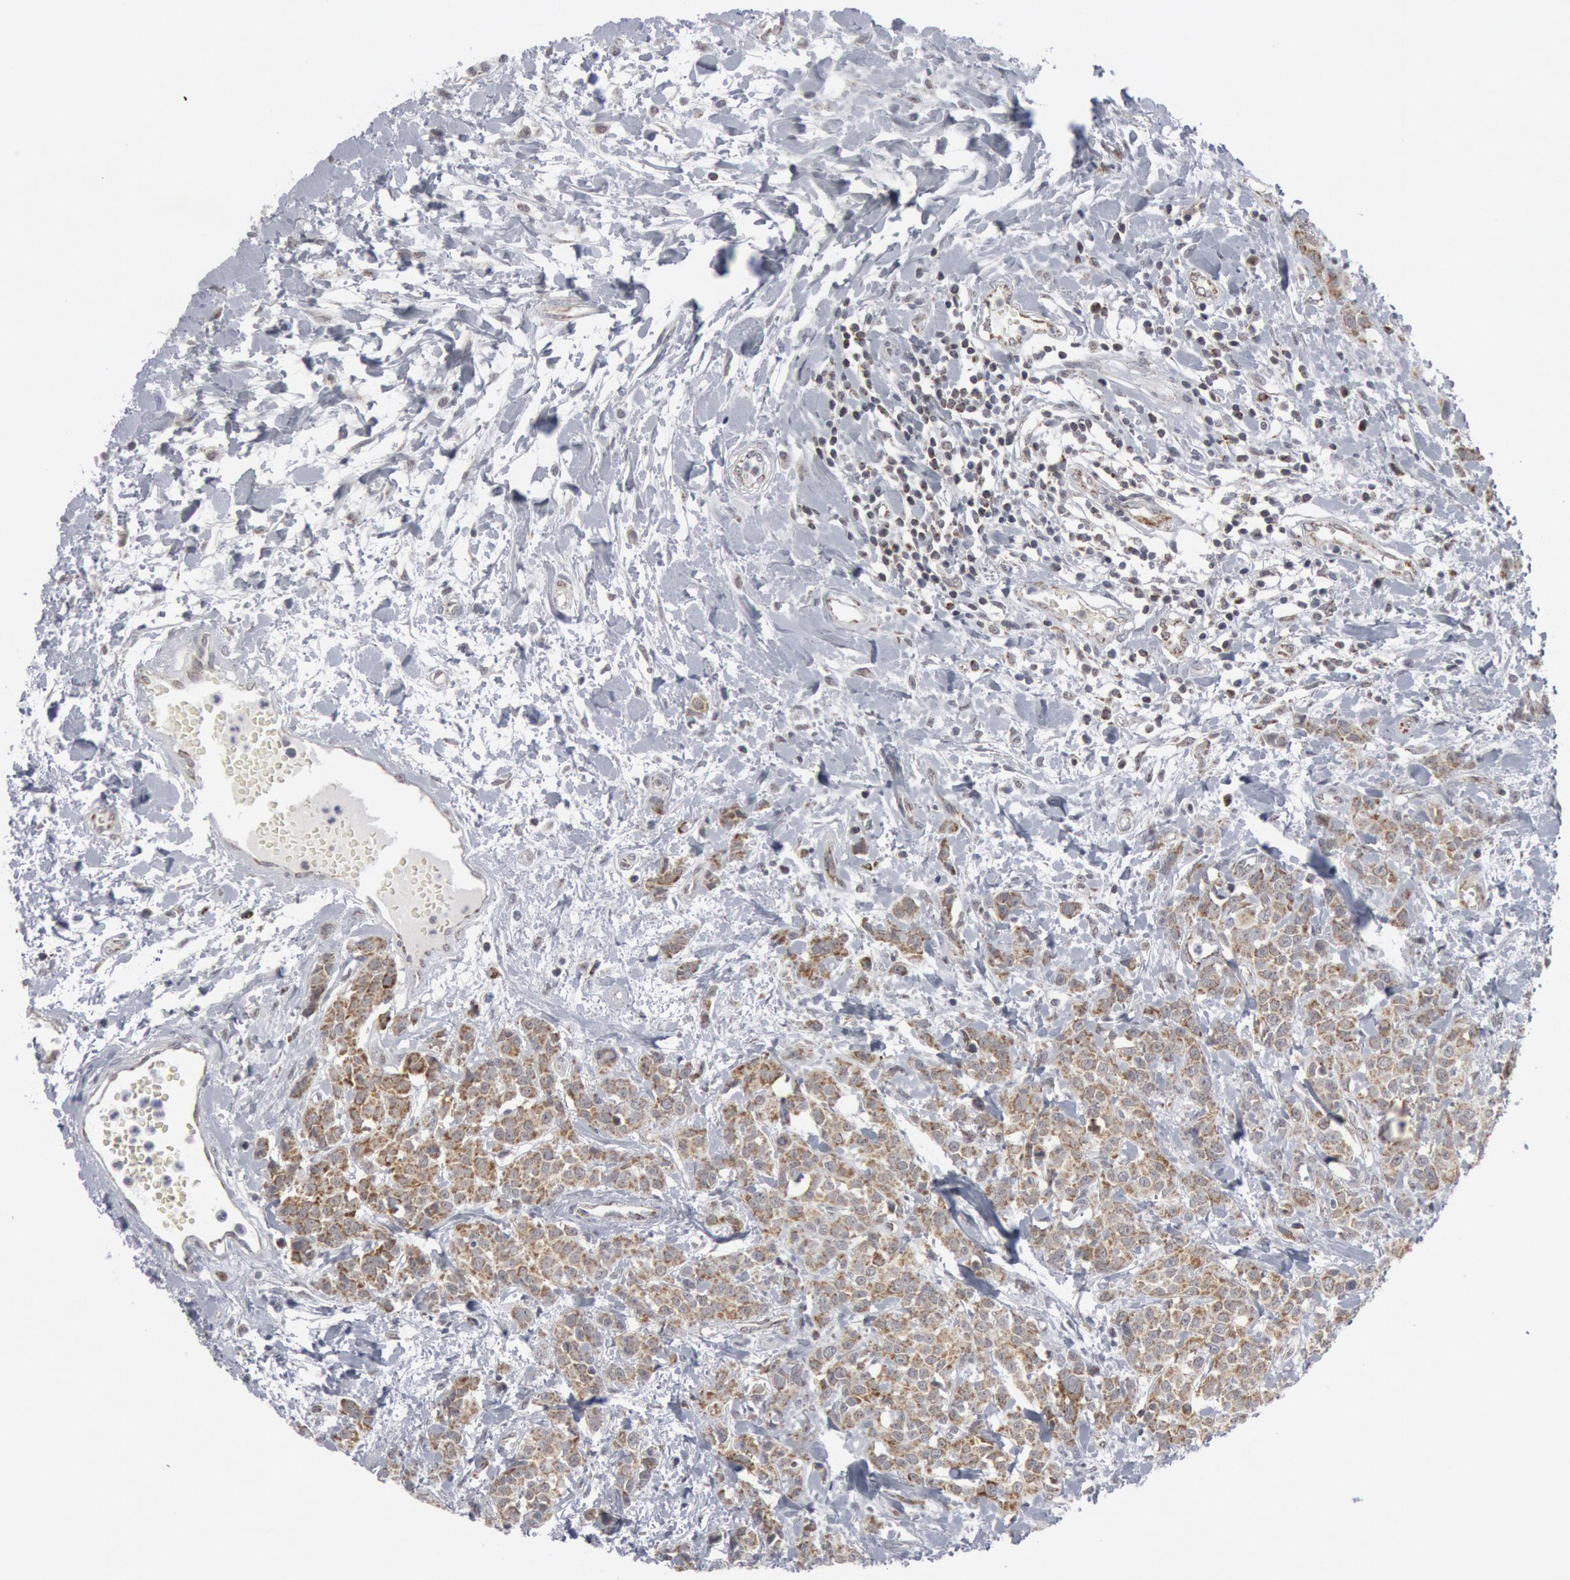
{"staining": {"intensity": "moderate", "quantity": ">75%", "location": "cytoplasmic/membranous"}, "tissue": "urothelial cancer", "cell_type": "Tumor cells", "image_type": "cancer", "snomed": [{"axis": "morphology", "description": "Urothelial carcinoma, High grade"}, {"axis": "topography", "description": "Urinary bladder"}], "caption": "Immunohistochemical staining of urothelial cancer exhibits moderate cytoplasmic/membranous protein staining in about >75% of tumor cells. (DAB = brown stain, brightfield microscopy at high magnification).", "gene": "CASP9", "patient": {"sex": "male", "age": 56}}